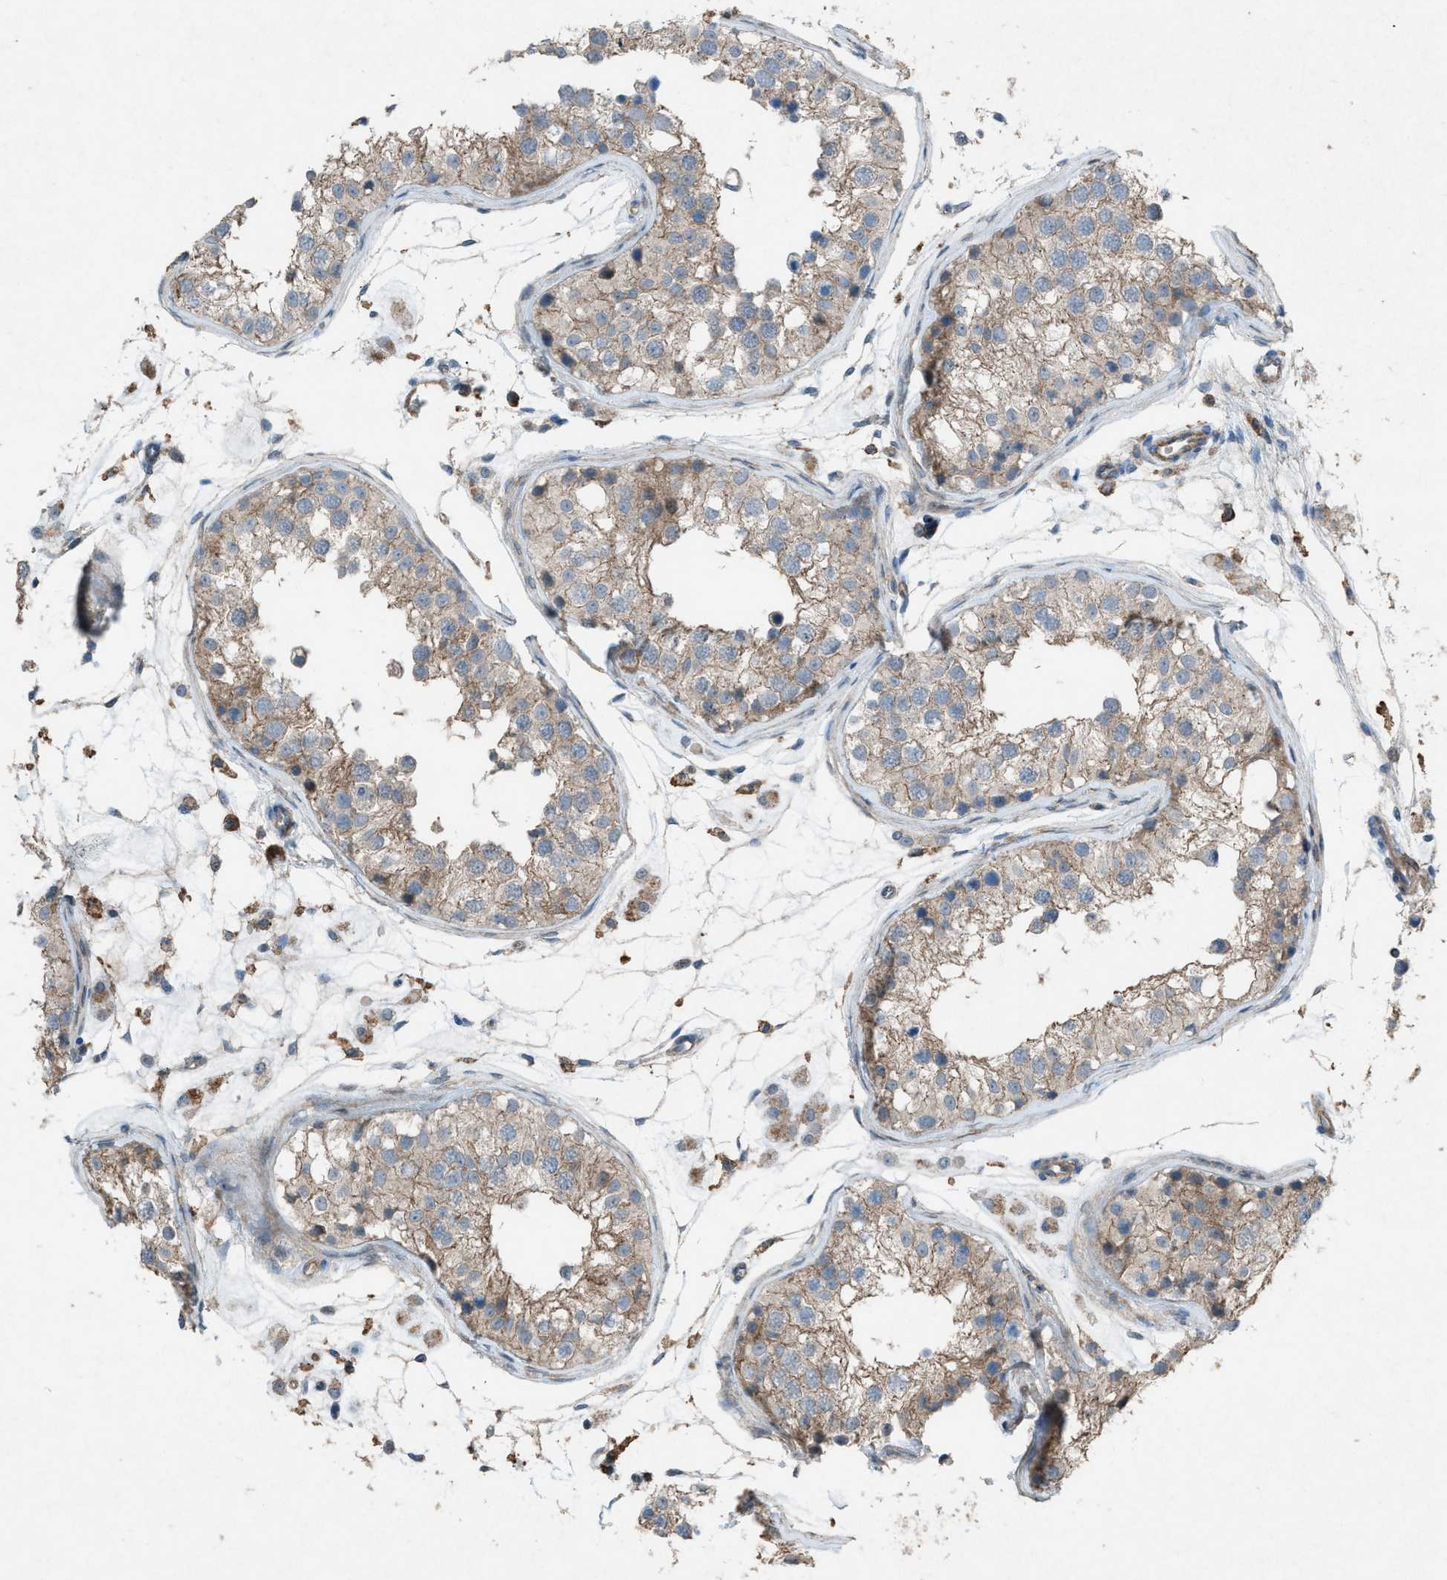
{"staining": {"intensity": "moderate", "quantity": ">75%", "location": "cytoplasmic/membranous"}, "tissue": "testis", "cell_type": "Cells in seminiferous ducts", "image_type": "normal", "snomed": [{"axis": "morphology", "description": "Normal tissue, NOS"}, {"axis": "morphology", "description": "Adenocarcinoma, metastatic, NOS"}, {"axis": "topography", "description": "Testis"}], "caption": "Brown immunohistochemical staining in unremarkable human testis reveals moderate cytoplasmic/membranous positivity in approximately >75% of cells in seminiferous ducts.", "gene": "NCK2", "patient": {"sex": "male", "age": 26}}